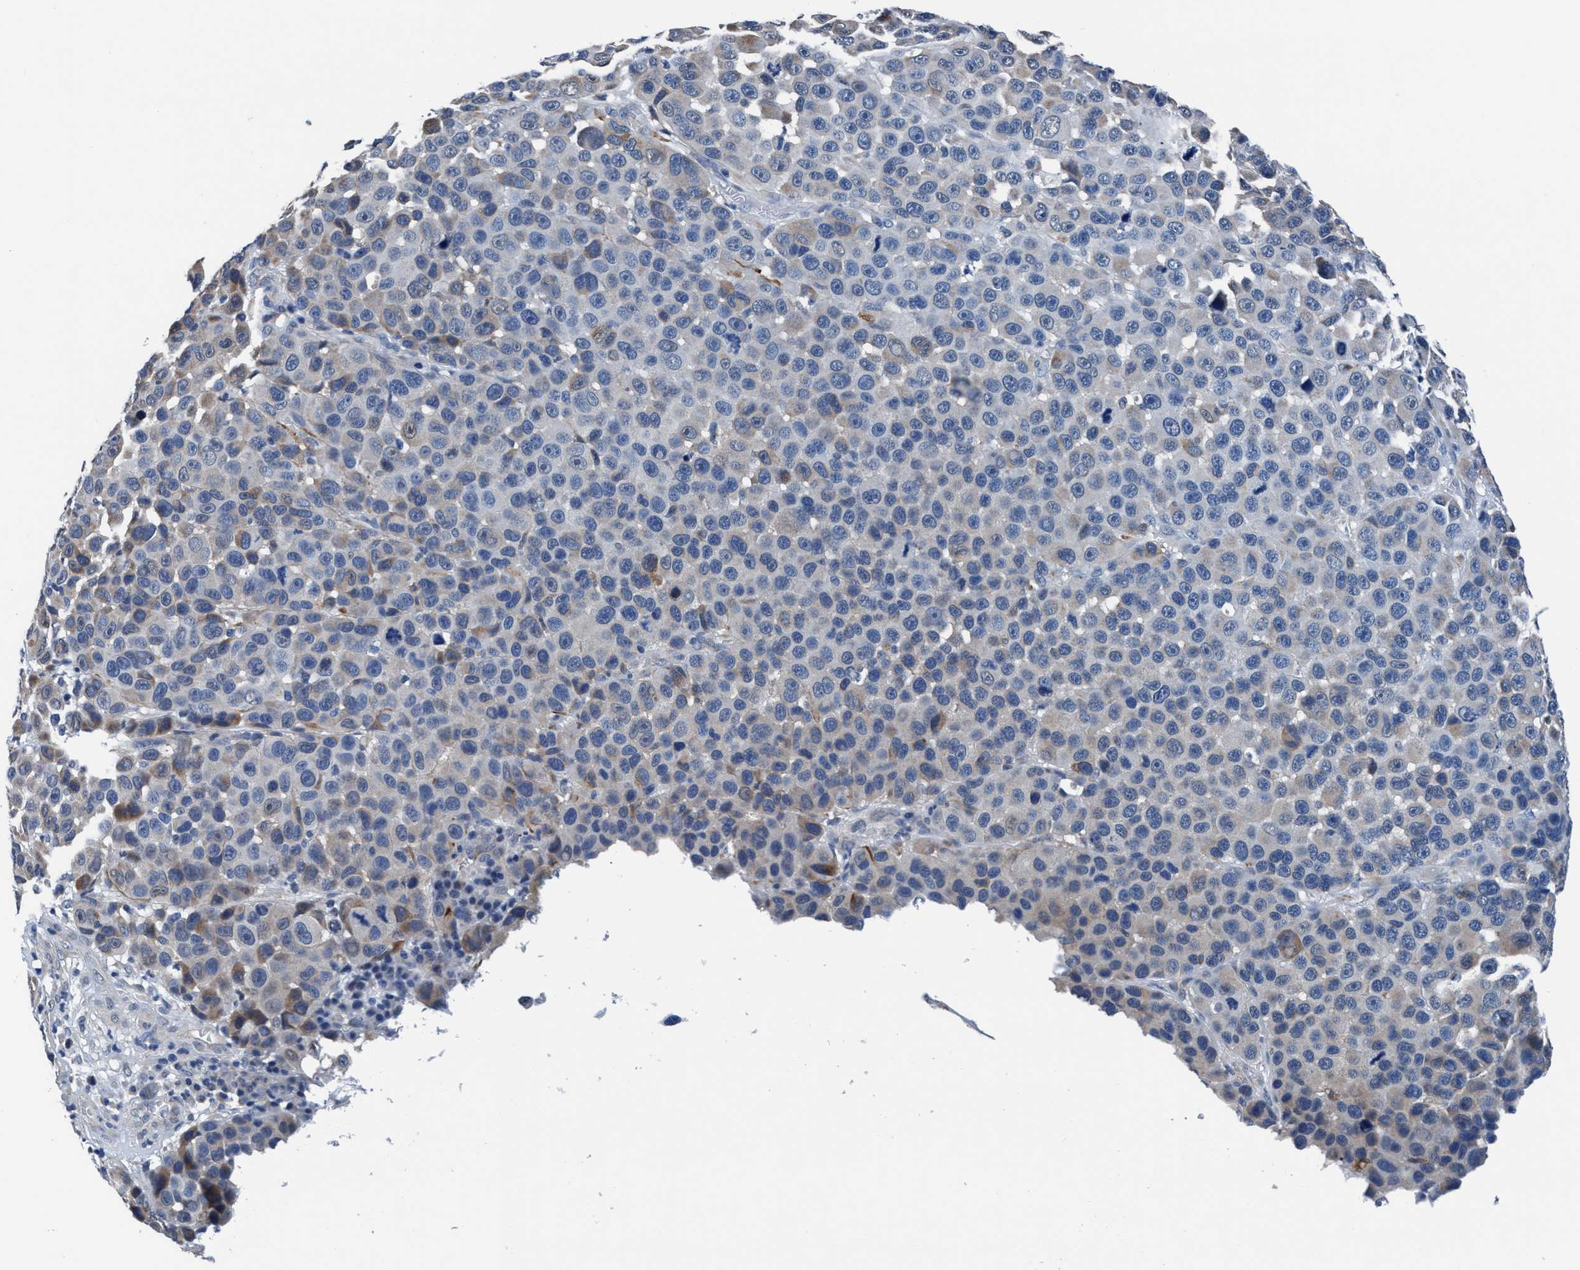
{"staining": {"intensity": "weak", "quantity": "<25%", "location": "cytoplasmic/membranous"}, "tissue": "melanoma", "cell_type": "Tumor cells", "image_type": "cancer", "snomed": [{"axis": "morphology", "description": "Malignant melanoma, NOS"}, {"axis": "topography", "description": "Skin"}], "caption": "DAB immunohistochemical staining of malignant melanoma demonstrates no significant expression in tumor cells.", "gene": "TMEM94", "patient": {"sex": "male", "age": 53}}